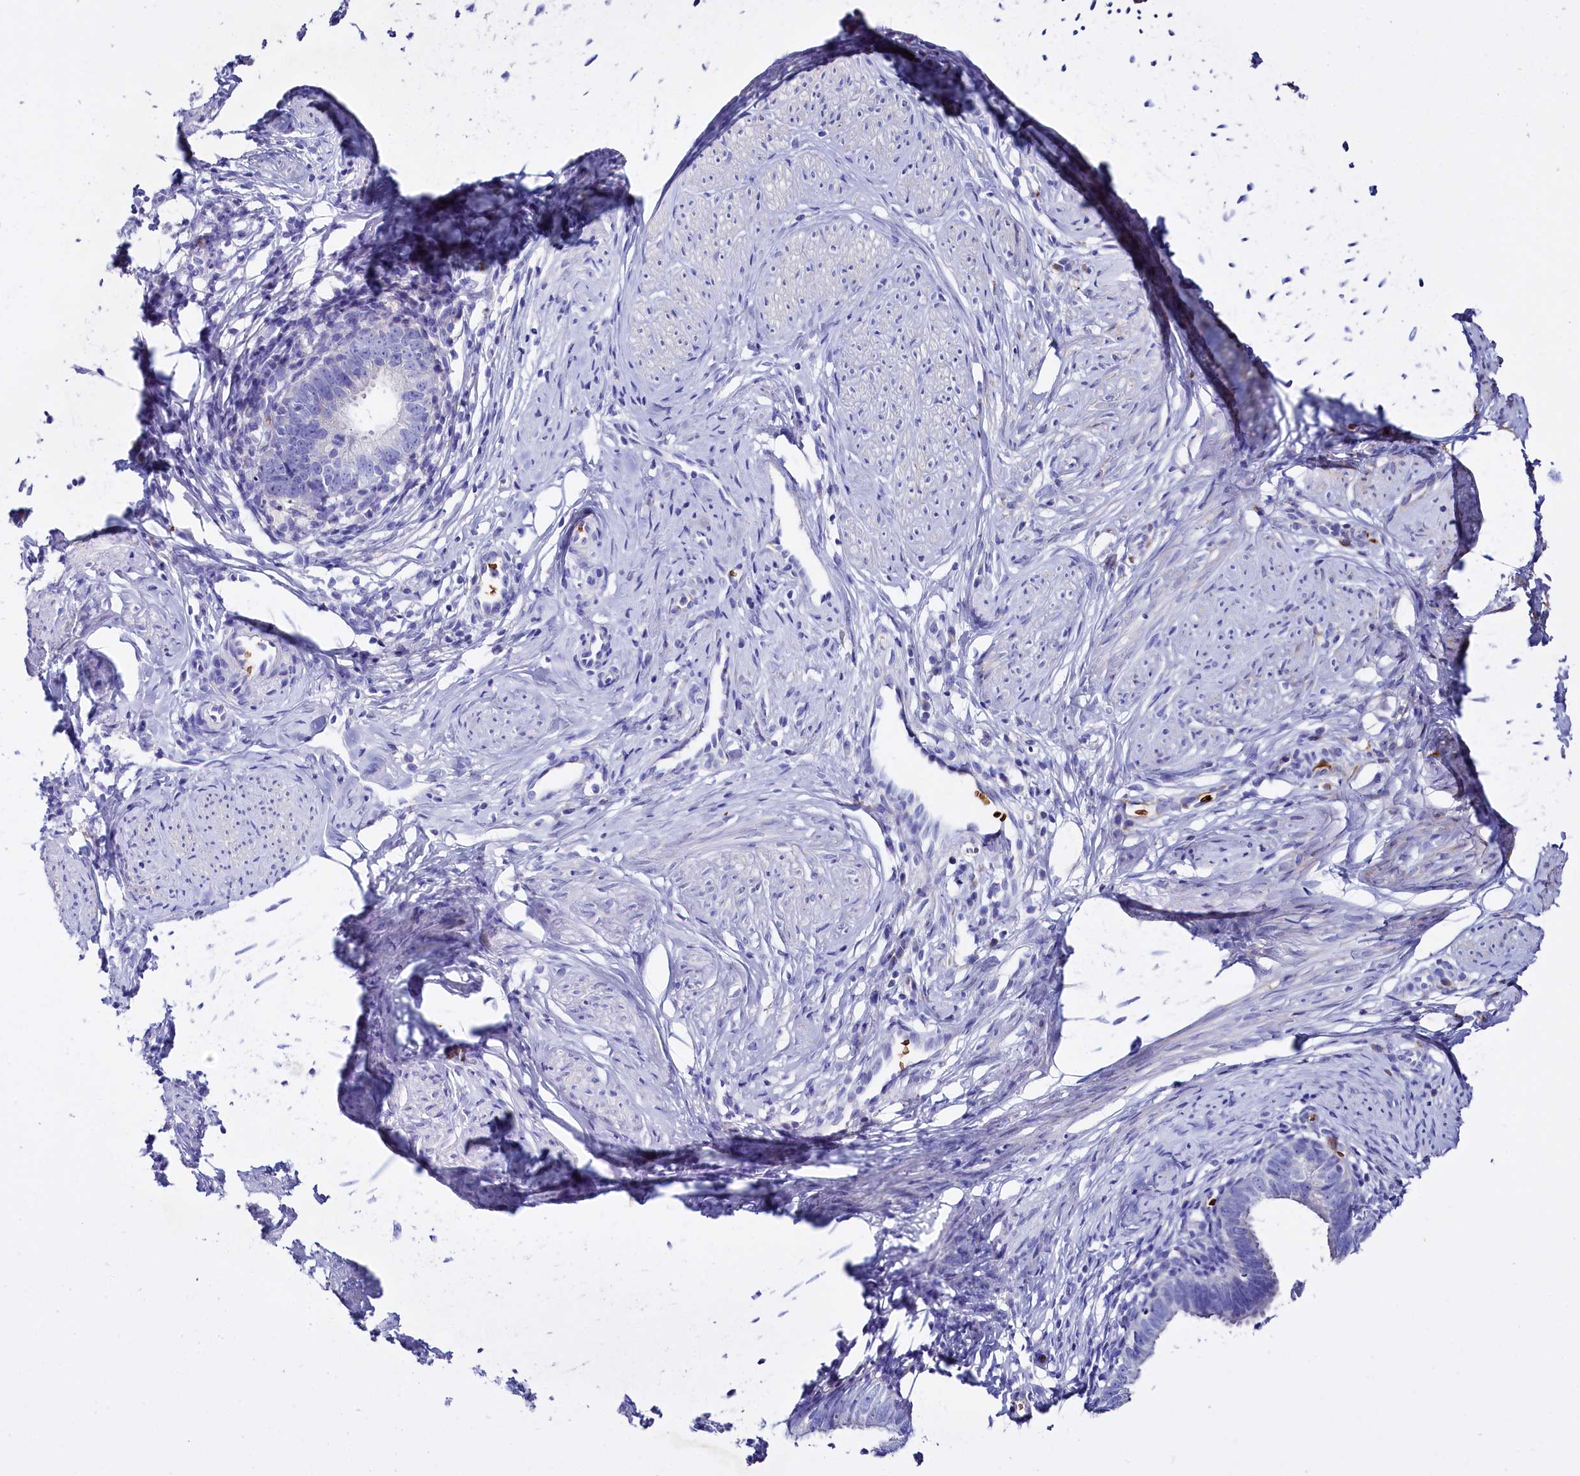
{"staining": {"intensity": "negative", "quantity": "none", "location": "none"}, "tissue": "cervical cancer", "cell_type": "Tumor cells", "image_type": "cancer", "snomed": [{"axis": "morphology", "description": "Adenocarcinoma, NOS"}, {"axis": "topography", "description": "Cervix"}], "caption": "Cervical cancer was stained to show a protein in brown. There is no significant positivity in tumor cells.", "gene": "RPUSD3", "patient": {"sex": "female", "age": 36}}